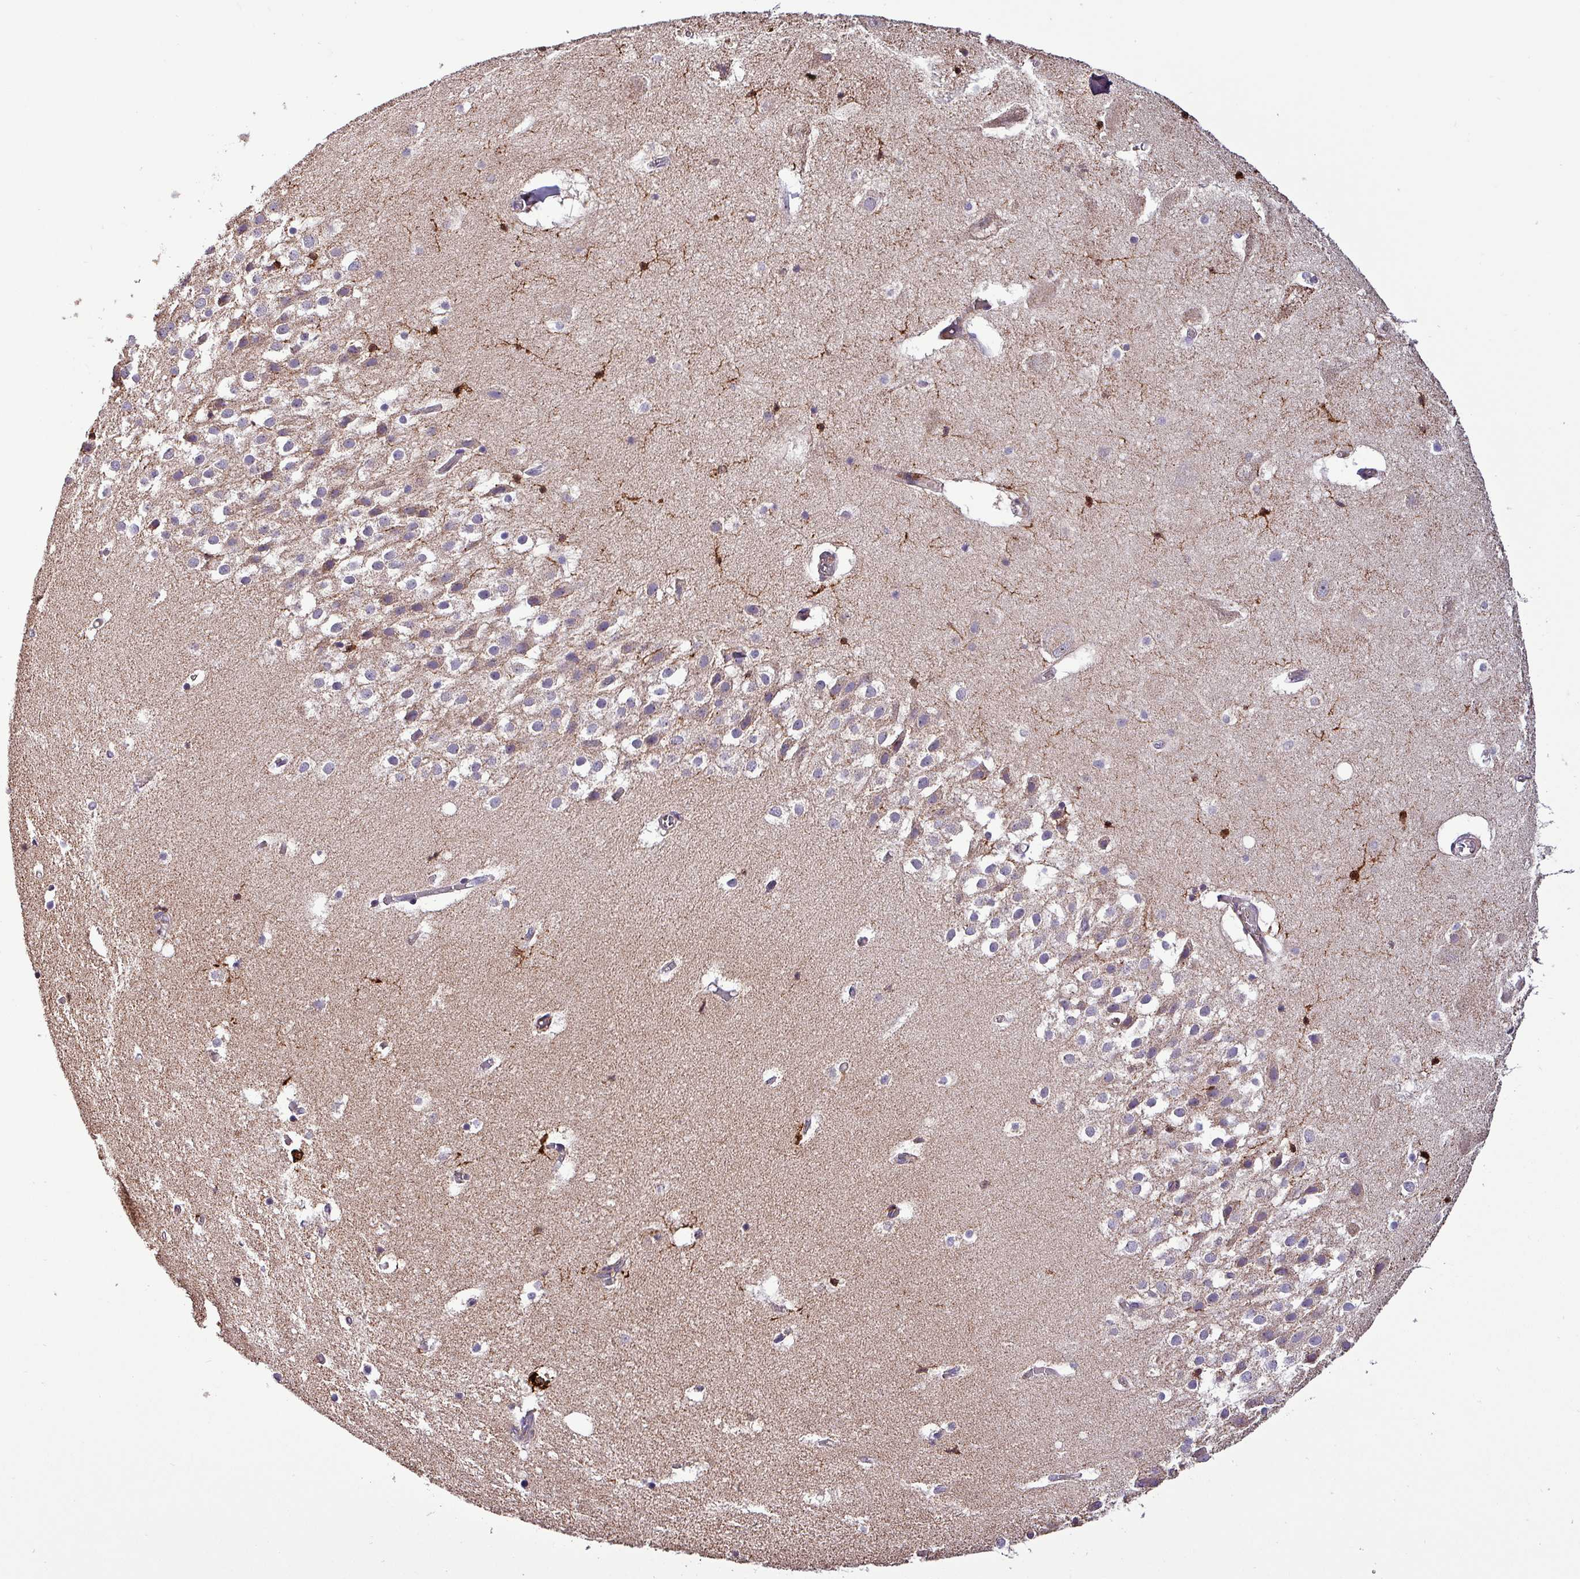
{"staining": {"intensity": "strong", "quantity": "<25%", "location": "nuclear"}, "tissue": "hippocampus", "cell_type": "Glial cells", "image_type": "normal", "snomed": [{"axis": "morphology", "description": "Normal tissue, NOS"}, {"axis": "topography", "description": "Hippocampus"}], "caption": "Strong nuclear protein expression is present in approximately <25% of glial cells in hippocampus. (DAB (3,3'-diaminobenzidine) IHC with brightfield microscopy, high magnification).", "gene": "SCIN", "patient": {"sex": "female", "age": 52}}